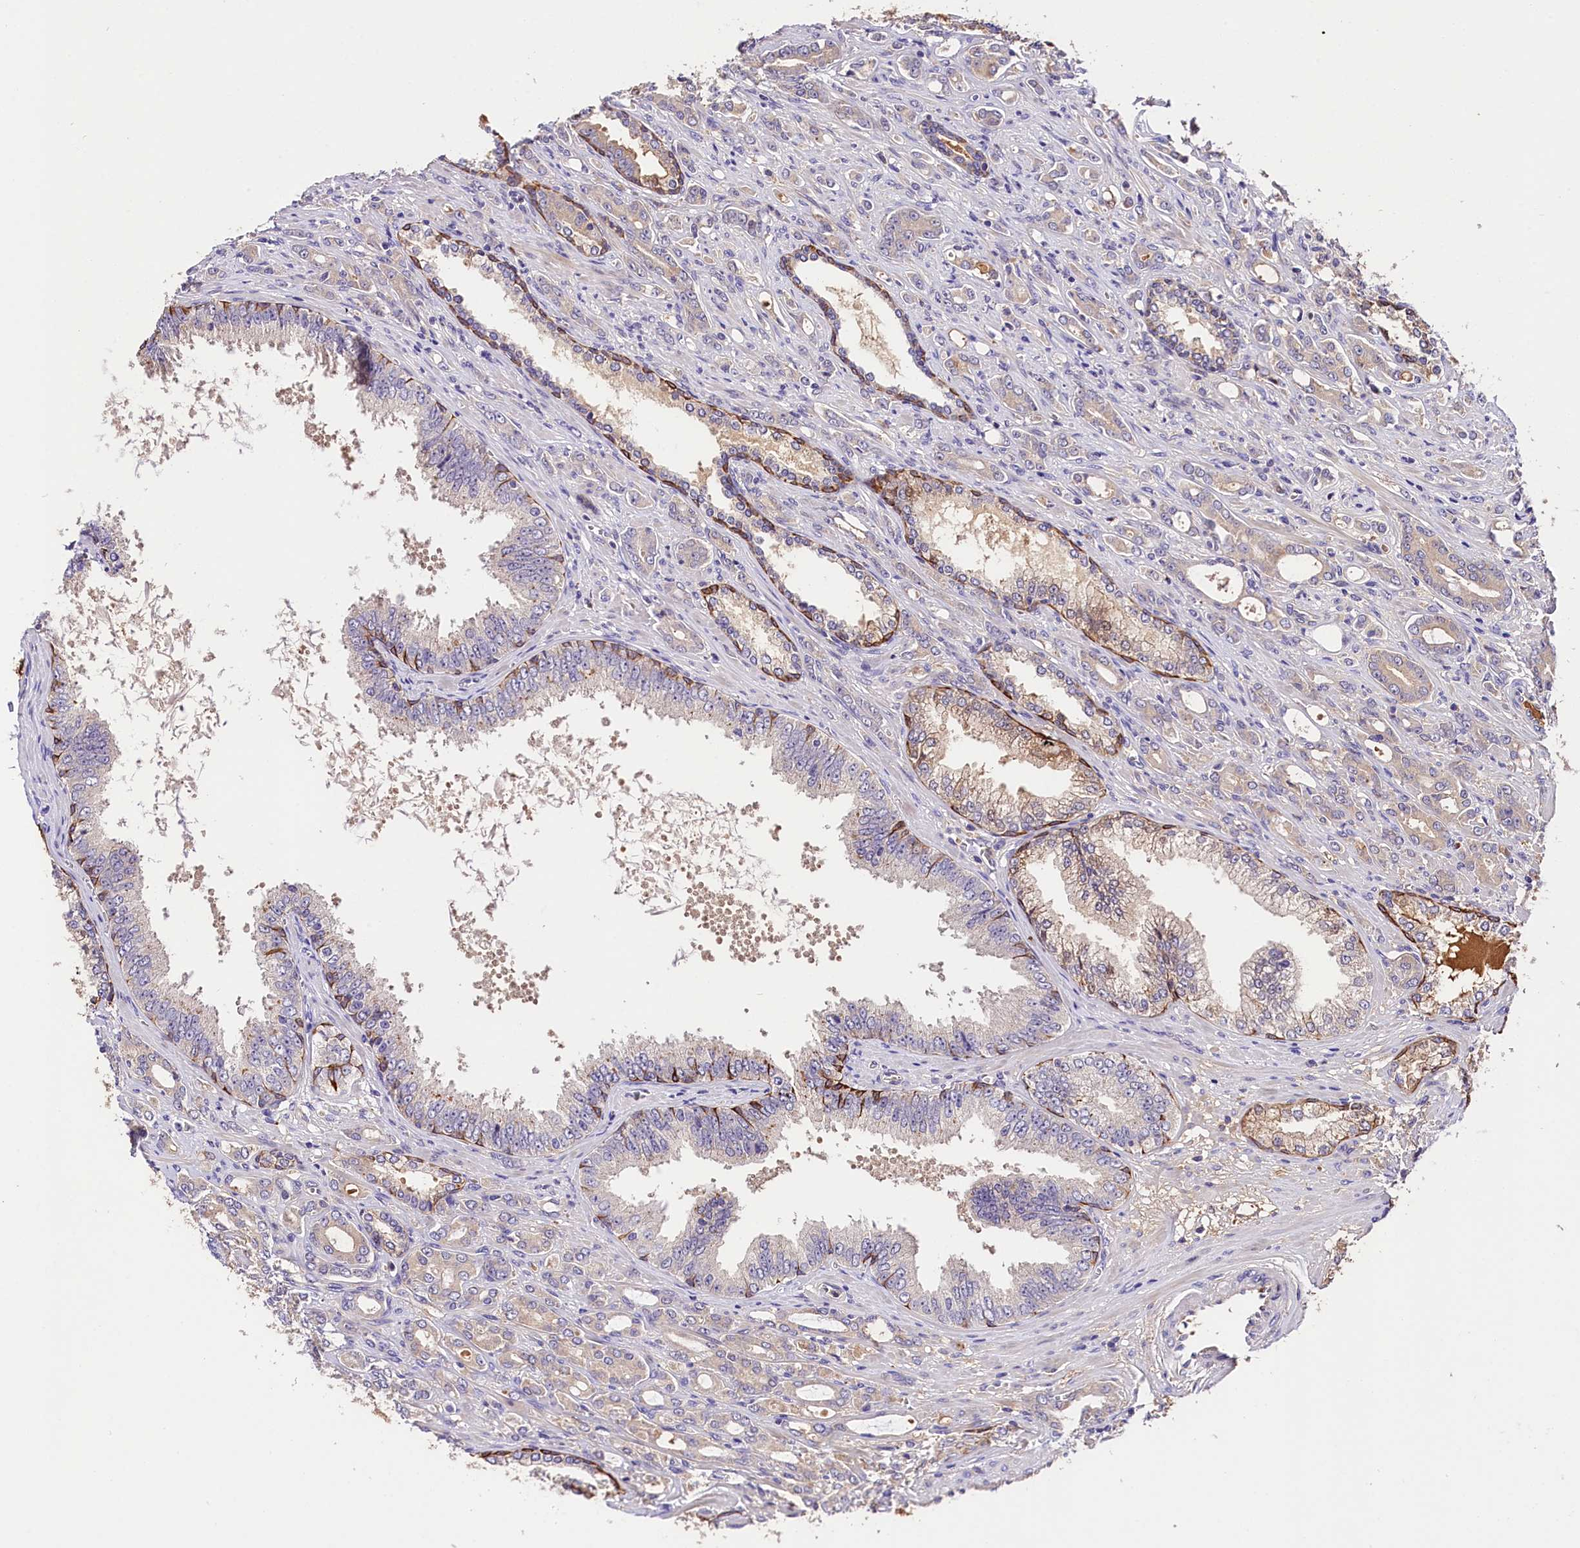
{"staining": {"intensity": "negative", "quantity": "none", "location": "none"}, "tissue": "prostate cancer", "cell_type": "Tumor cells", "image_type": "cancer", "snomed": [{"axis": "morphology", "description": "Adenocarcinoma, High grade"}, {"axis": "topography", "description": "Prostate"}], "caption": "Protein analysis of prostate cancer (adenocarcinoma (high-grade)) exhibits no significant expression in tumor cells.", "gene": "ARMC6", "patient": {"sex": "male", "age": 72}}